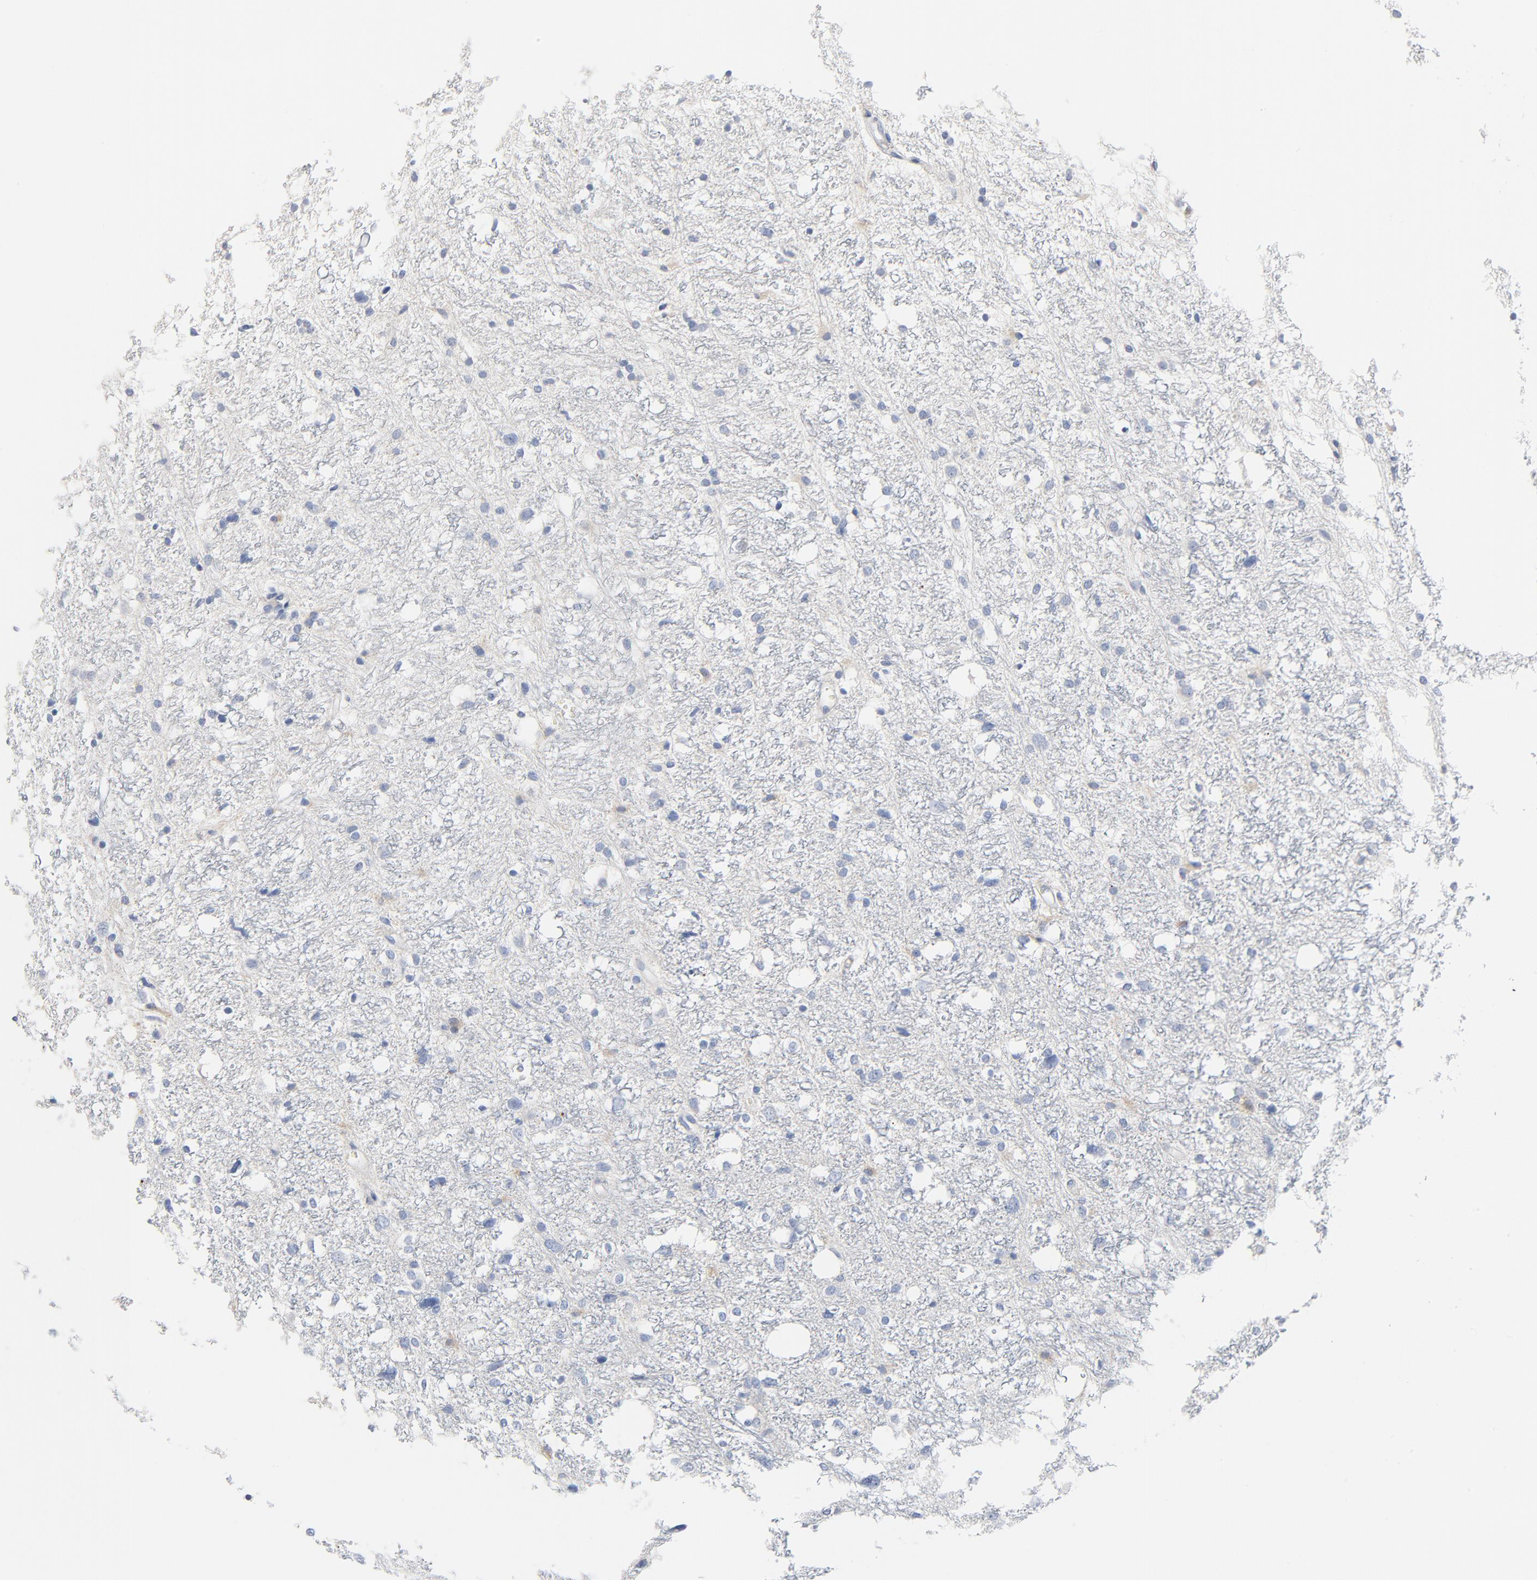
{"staining": {"intensity": "negative", "quantity": "none", "location": "none"}, "tissue": "glioma", "cell_type": "Tumor cells", "image_type": "cancer", "snomed": [{"axis": "morphology", "description": "Glioma, malignant, Low grade"}, {"axis": "topography", "description": "Brain"}], "caption": "Photomicrograph shows no significant protein positivity in tumor cells of low-grade glioma (malignant).", "gene": "GZMB", "patient": {"sex": "female", "age": 32}}